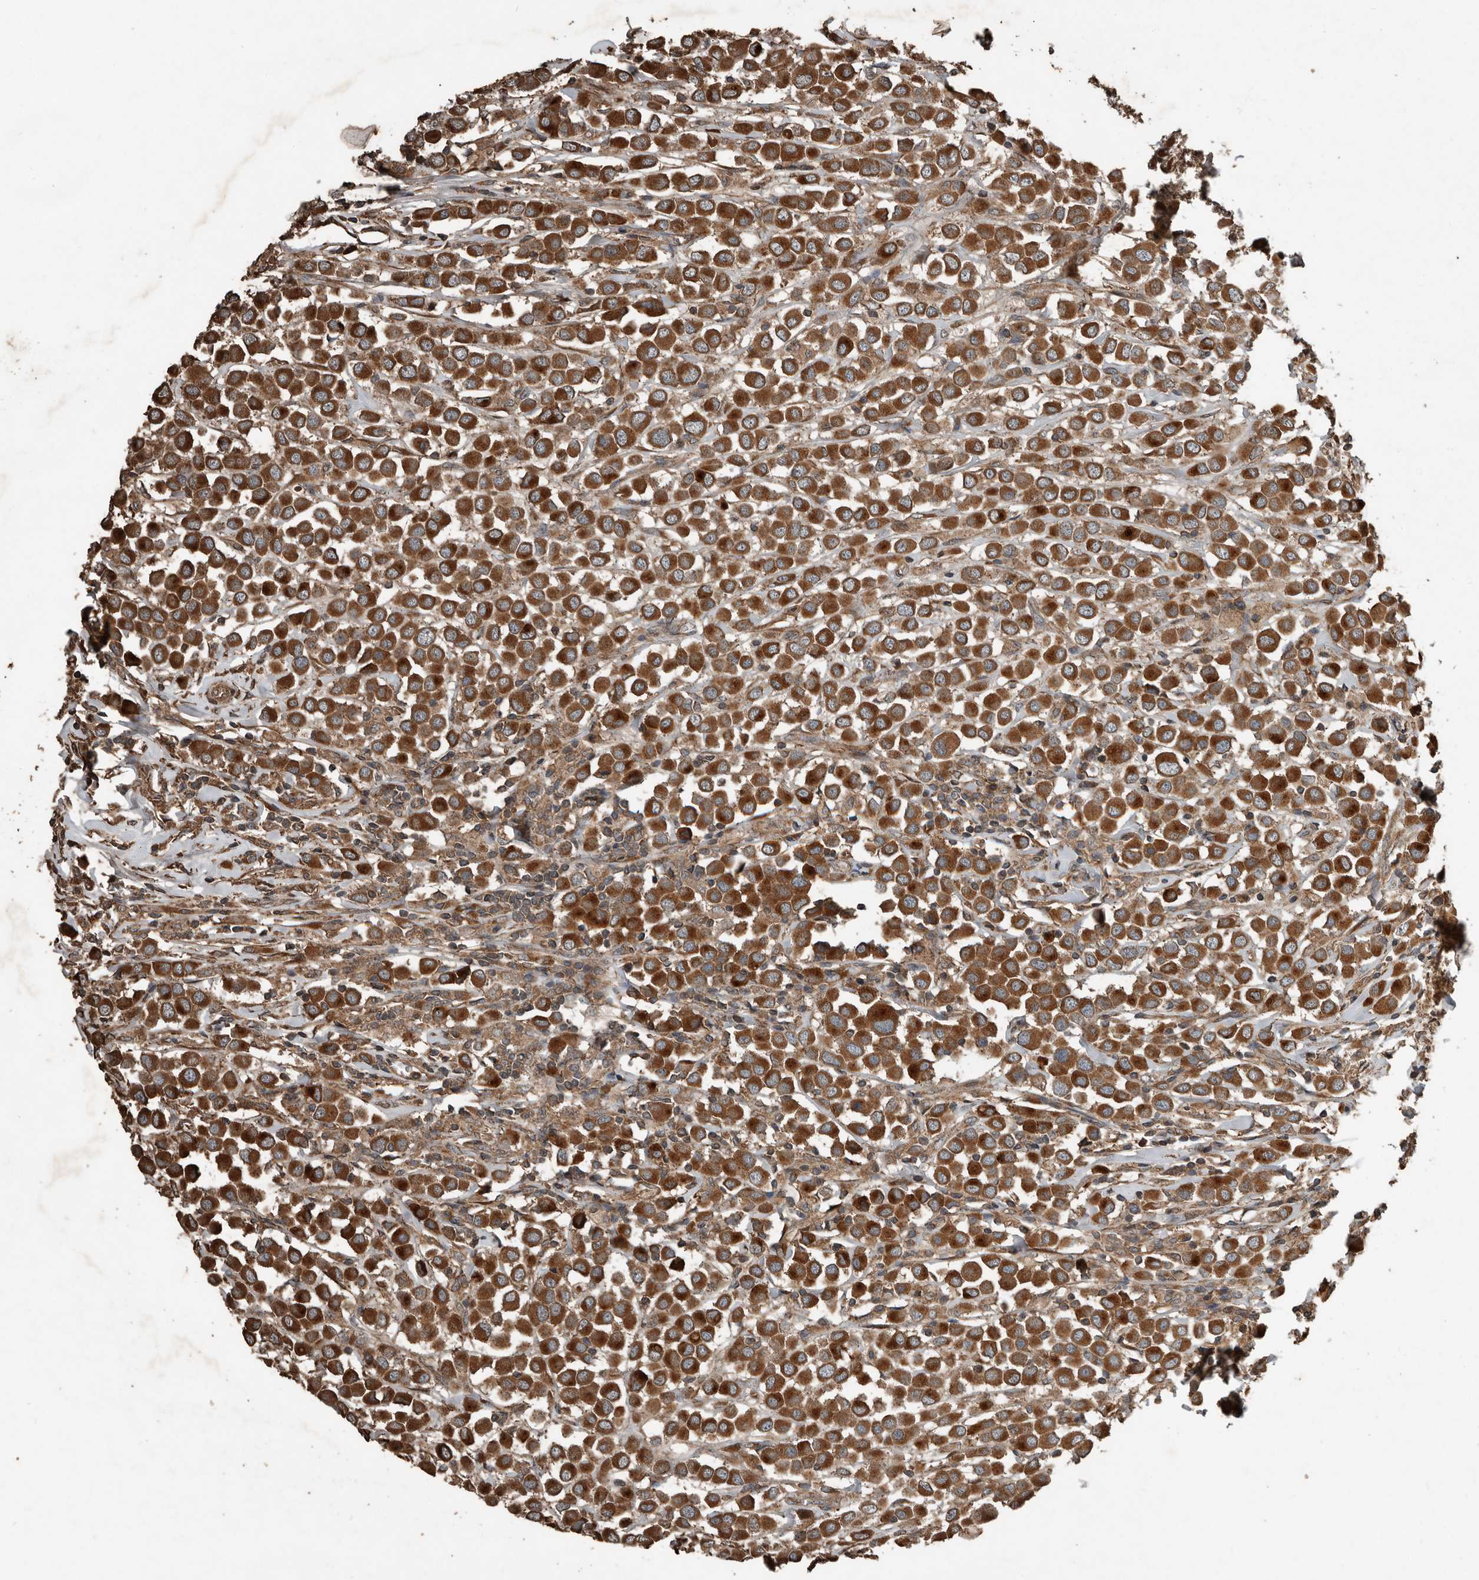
{"staining": {"intensity": "strong", "quantity": ">75%", "location": "cytoplasmic/membranous"}, "tissue": "breast cancer", "cell_type": "Tumor cells", "image_type": "cancer", "snomed": [{"axis": "morphology", "description": "Duct carcinoma"}, {"axis": "topography", "description": "Breast"}], "caption": "Invasive ductal carcinoma (breast) tissue demonstrates strong cytoplasmic/membranous staining in about >75% of tumor cells", "gene": "RNF207", "patient": {"sex": "female", "age": 61}}